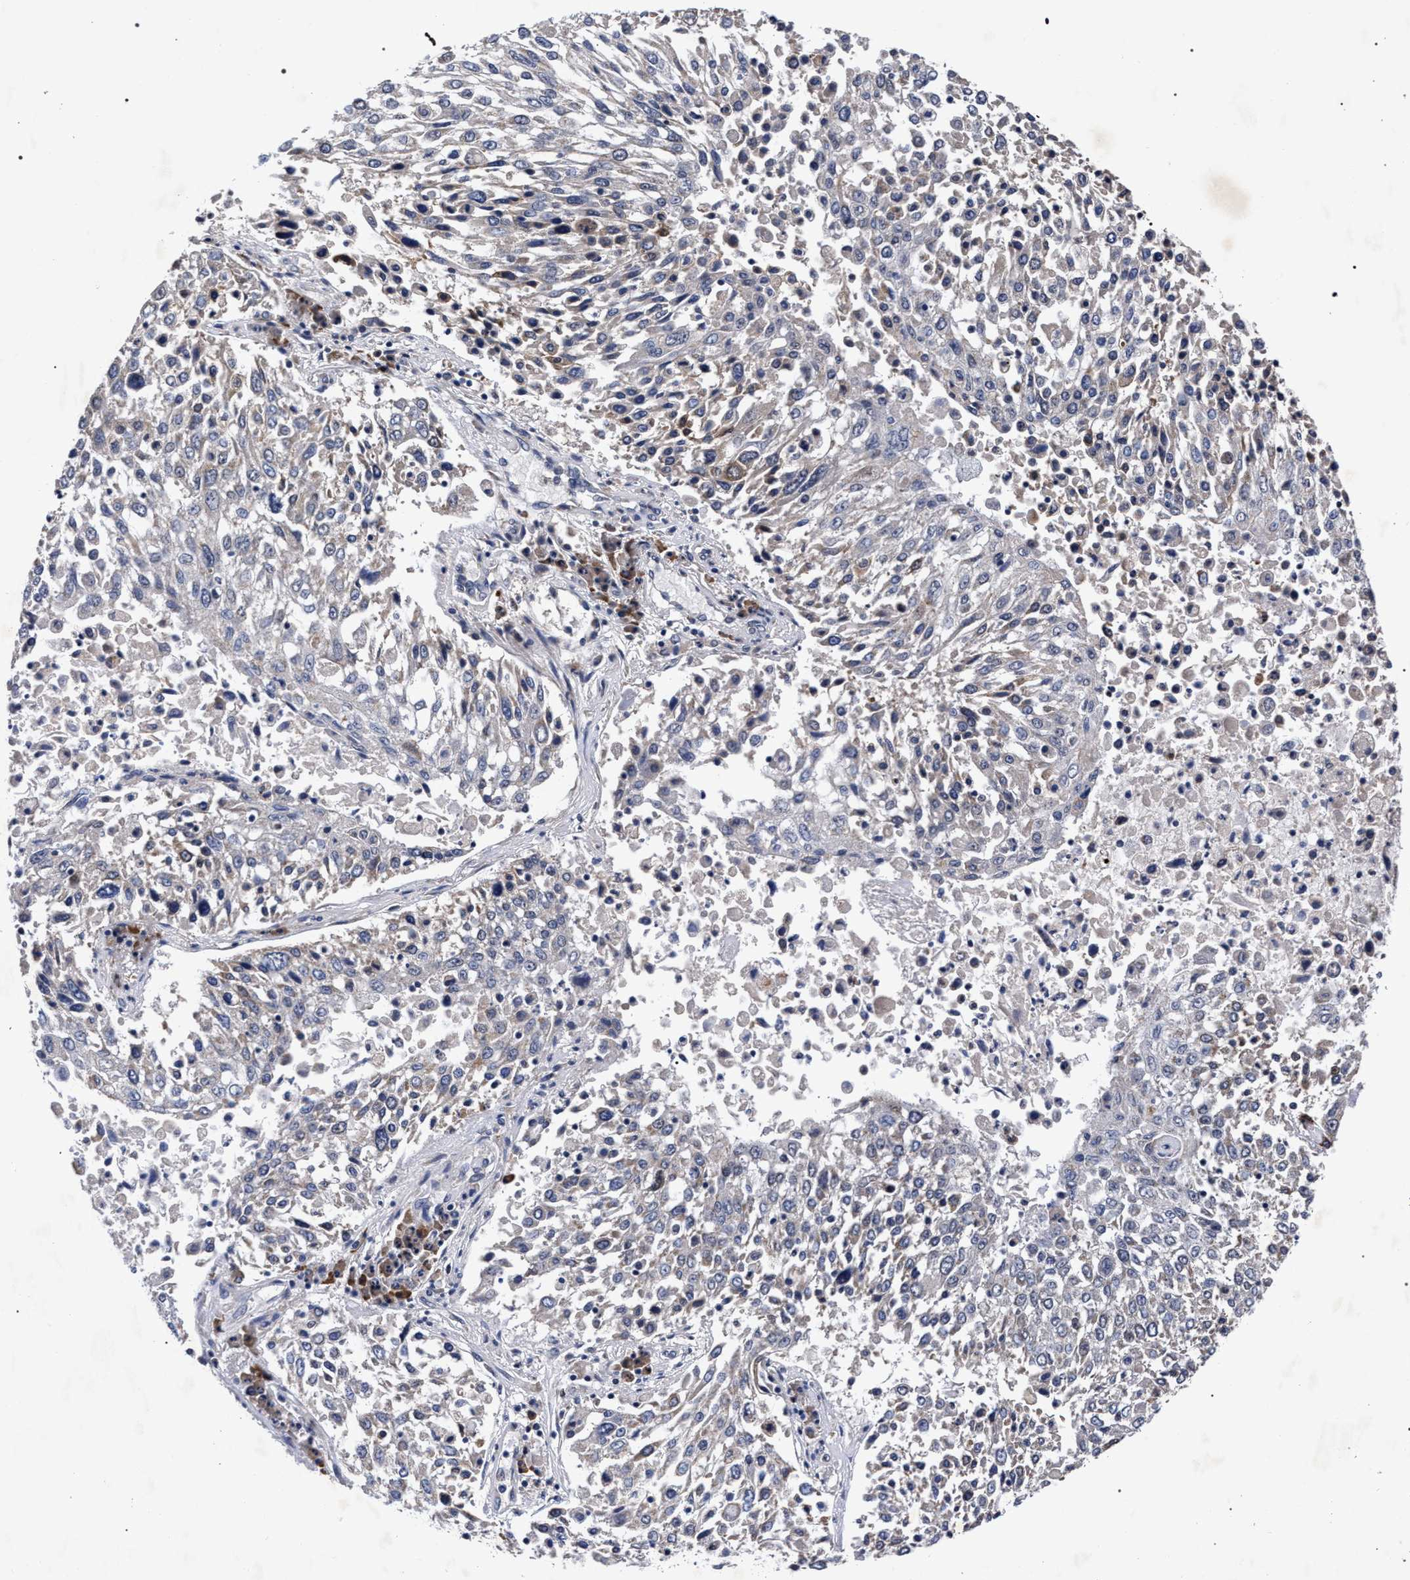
{"staining": {"intensity": "negative", "quantity": "none", "location": "none"}, "tissue": "lung cancer", "cell_type": "Tumor cells", "image_type": "cancer", "snomed": [{"axis": "morphology", "description": "Squamous cell carcinoma, NOS"}, {"axis": "topography", "description": "Lung"}], "caption": "The IHC photomicrograph has no significant positivity in tumor cells of lung cancer (squamous cell carcinoma) tissue.", "gene": "CFAP95", "patient": {"sex": "male", "age": 65}}